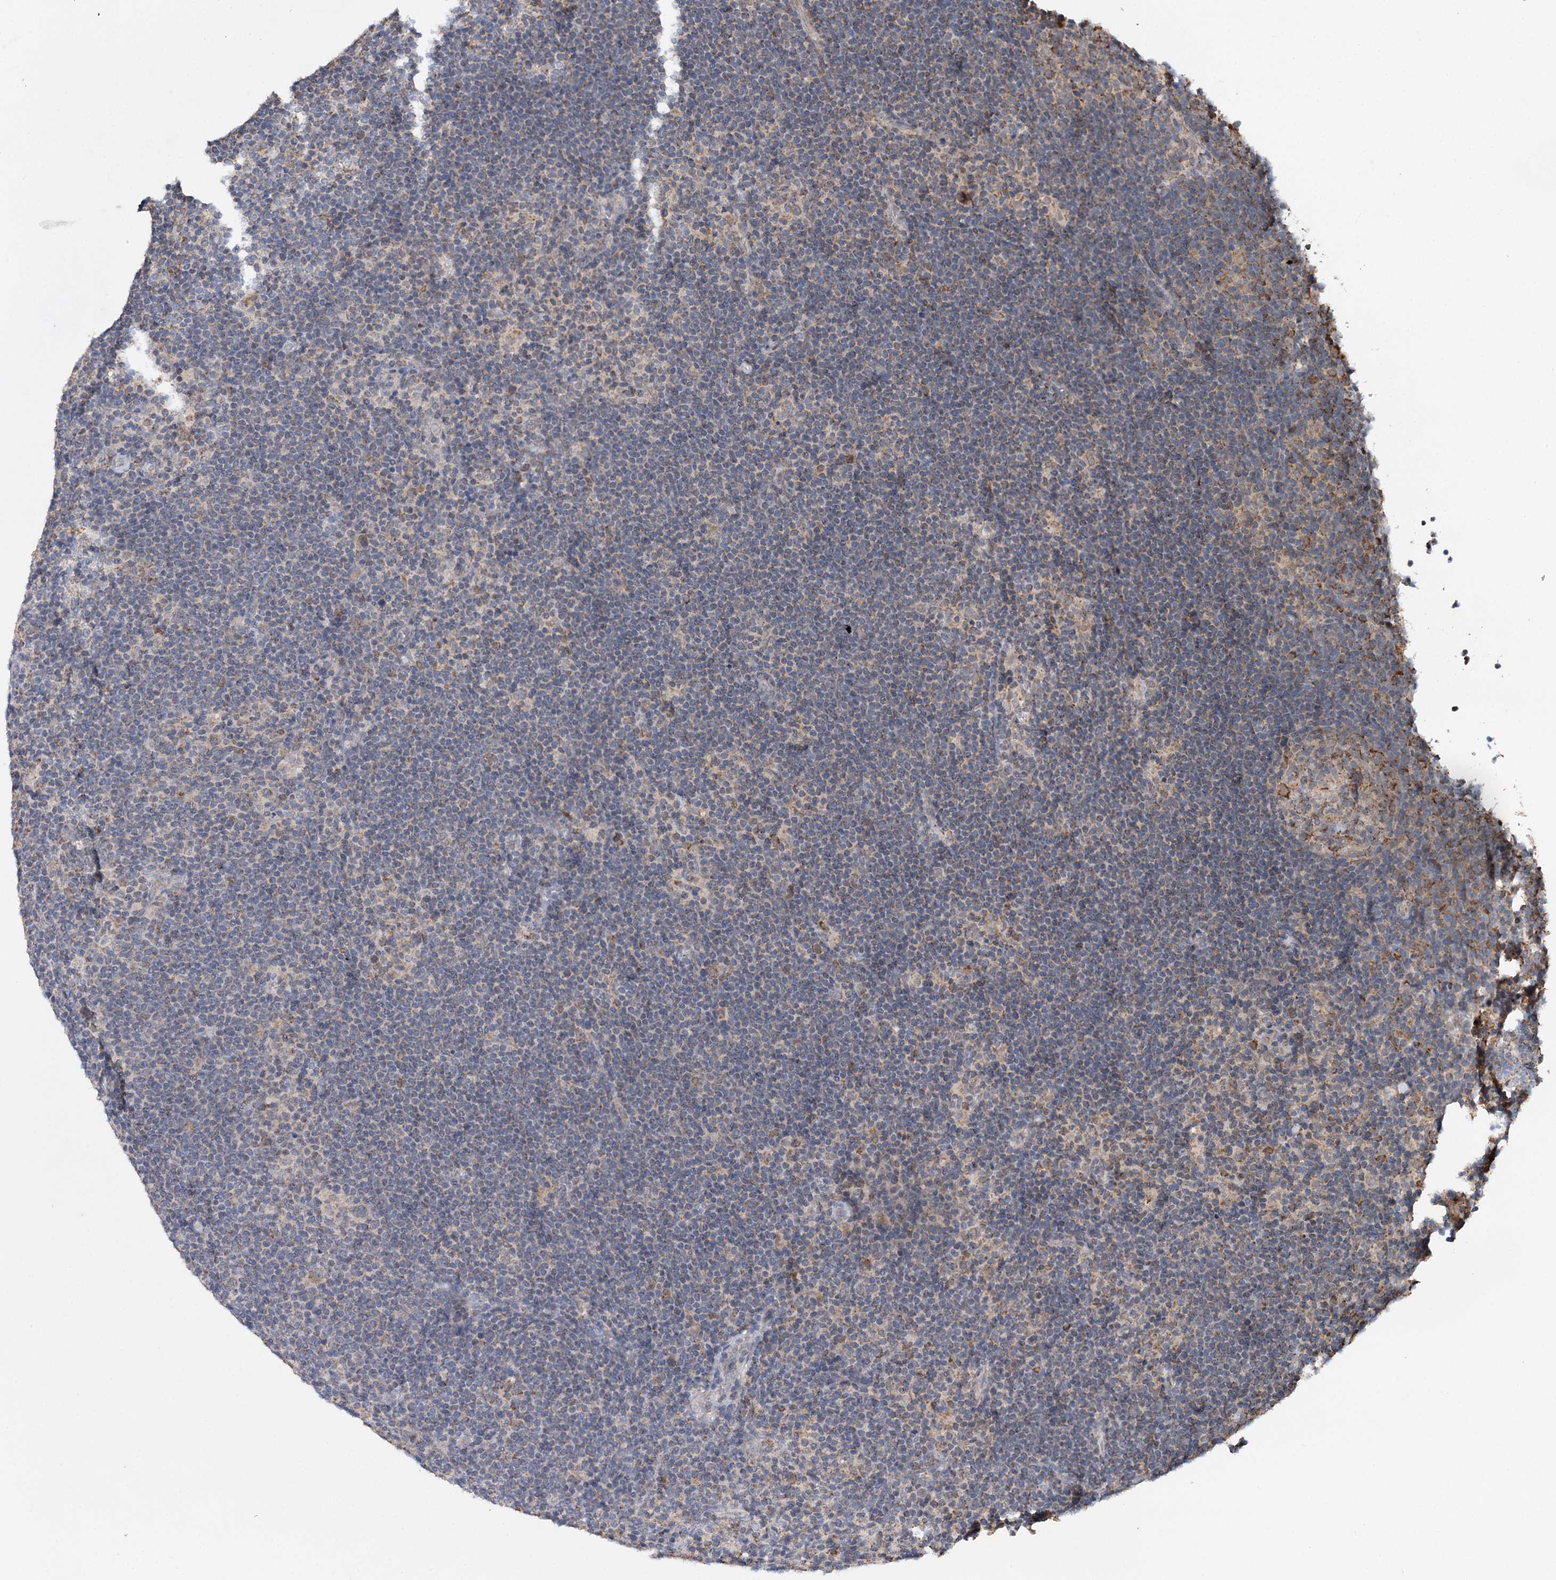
{"staining": {"intensity": "negative", "quantity": "none", "location": "none"}, "tissue": "lymphoma", "cell_type": "Tumor cells", "image_type": "cancer", "snomed": [{"axis": "morphology", "description": "Hodgkin's disease, NOS"}, {"axis": "topography", "description": "Lymph node"}], "caption": "High magnification brightfield microscopy of Hodgkin's disease stained with DAB (brown) and counterstained with hematoxylin (blue): tumor cells show no significant staining.", "gene": "PIK3CB", "patient": {"sex": "female", "age": 57}}